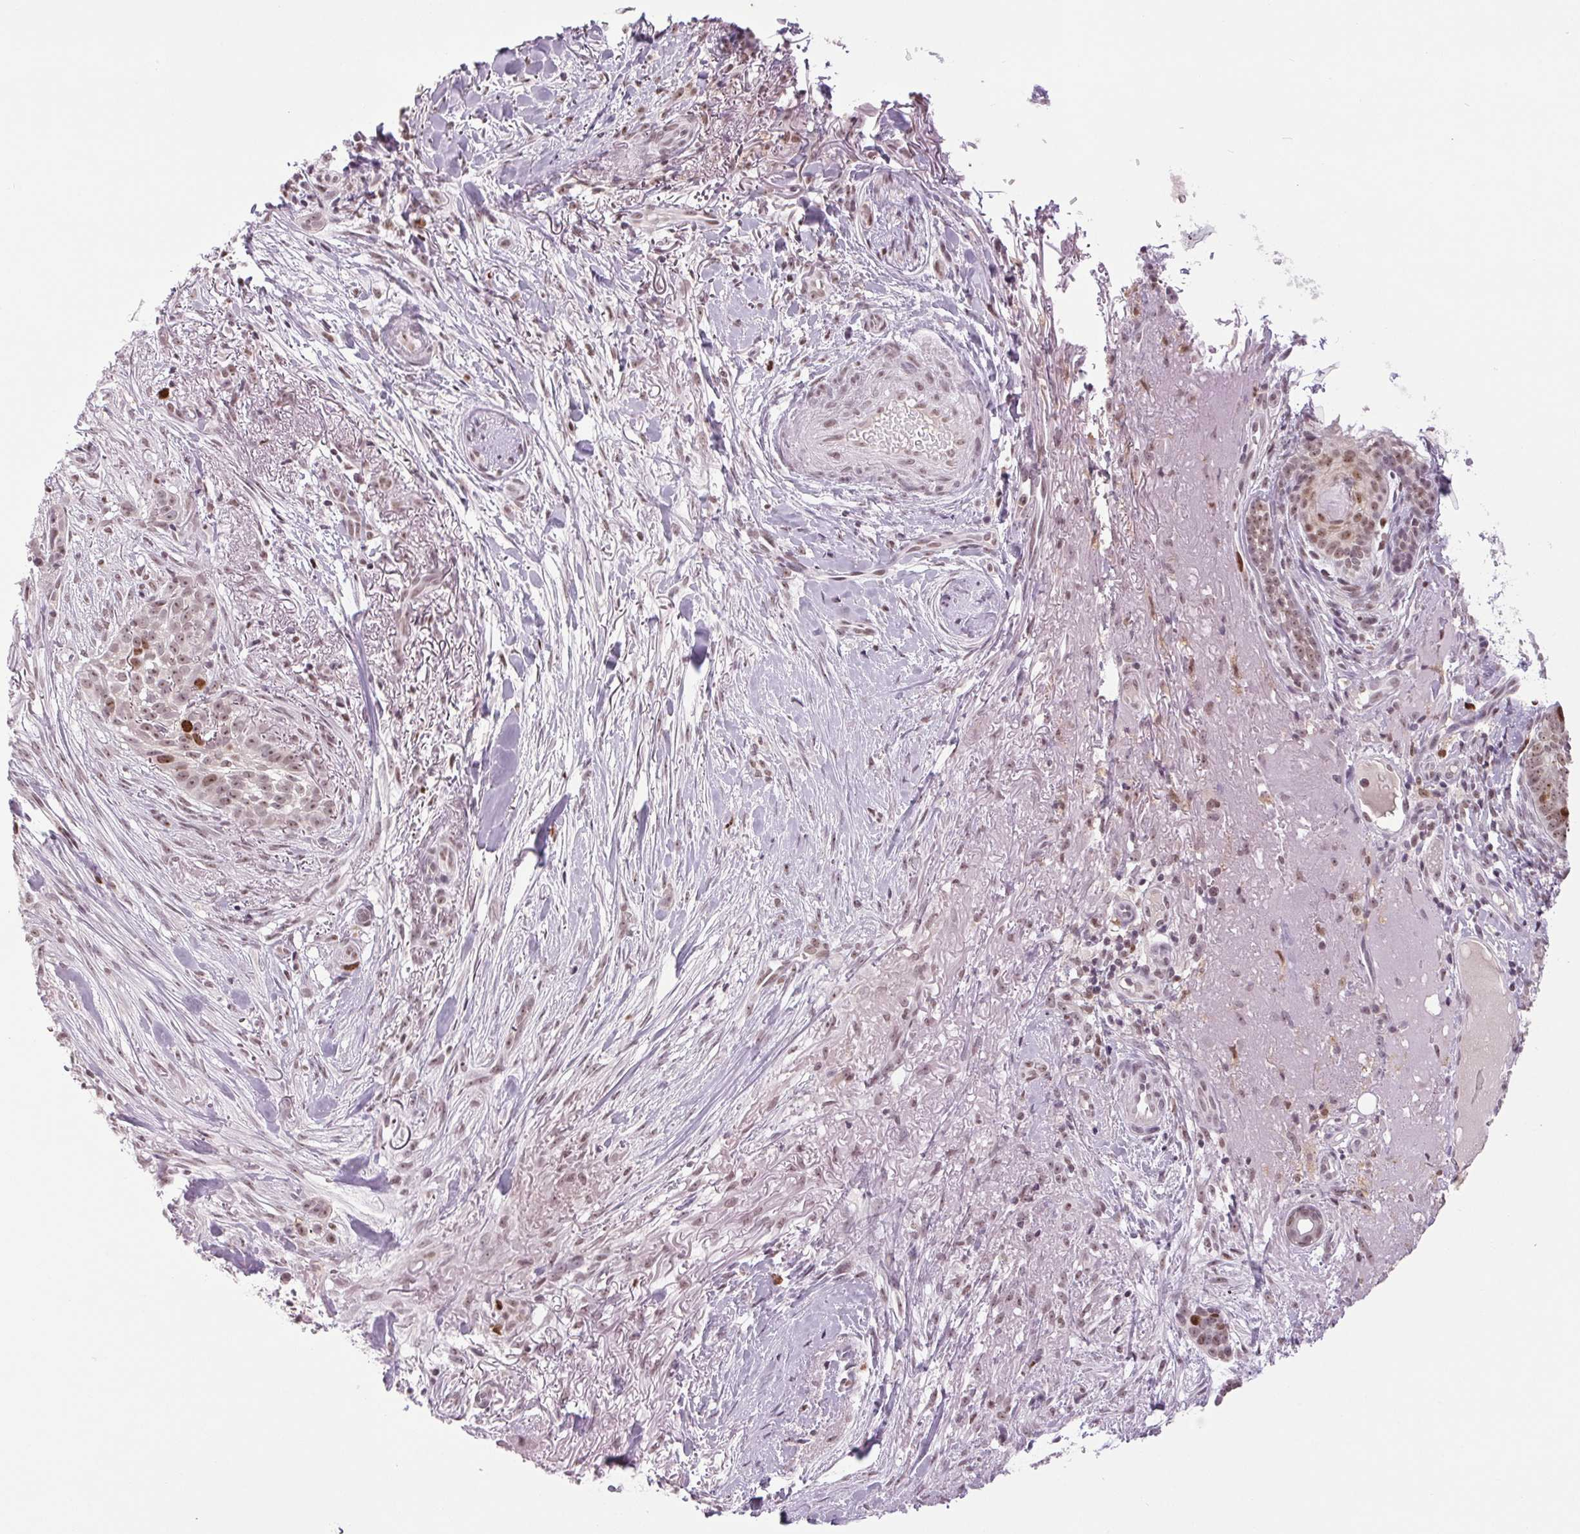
{"staining": {"intensity": "moderate", "quantity": "<25%", "location": "nuclear"}, "tissue": "skin cancer", "cell_type": "Tumor cells", "image_type": "cancer", "snomed": [{"axis": "morphology", "description": "Basal cell carcinoma"}, {"axis": "topography", "description": "Skin"}], "caption": "Skin basal cell carcinoma stained with a brown dye shows moderate nuclear positive staining in approximately <25% of tumor cells.", "gene": "SMIM6", "patient": {"sex": "male", "age": 87}}